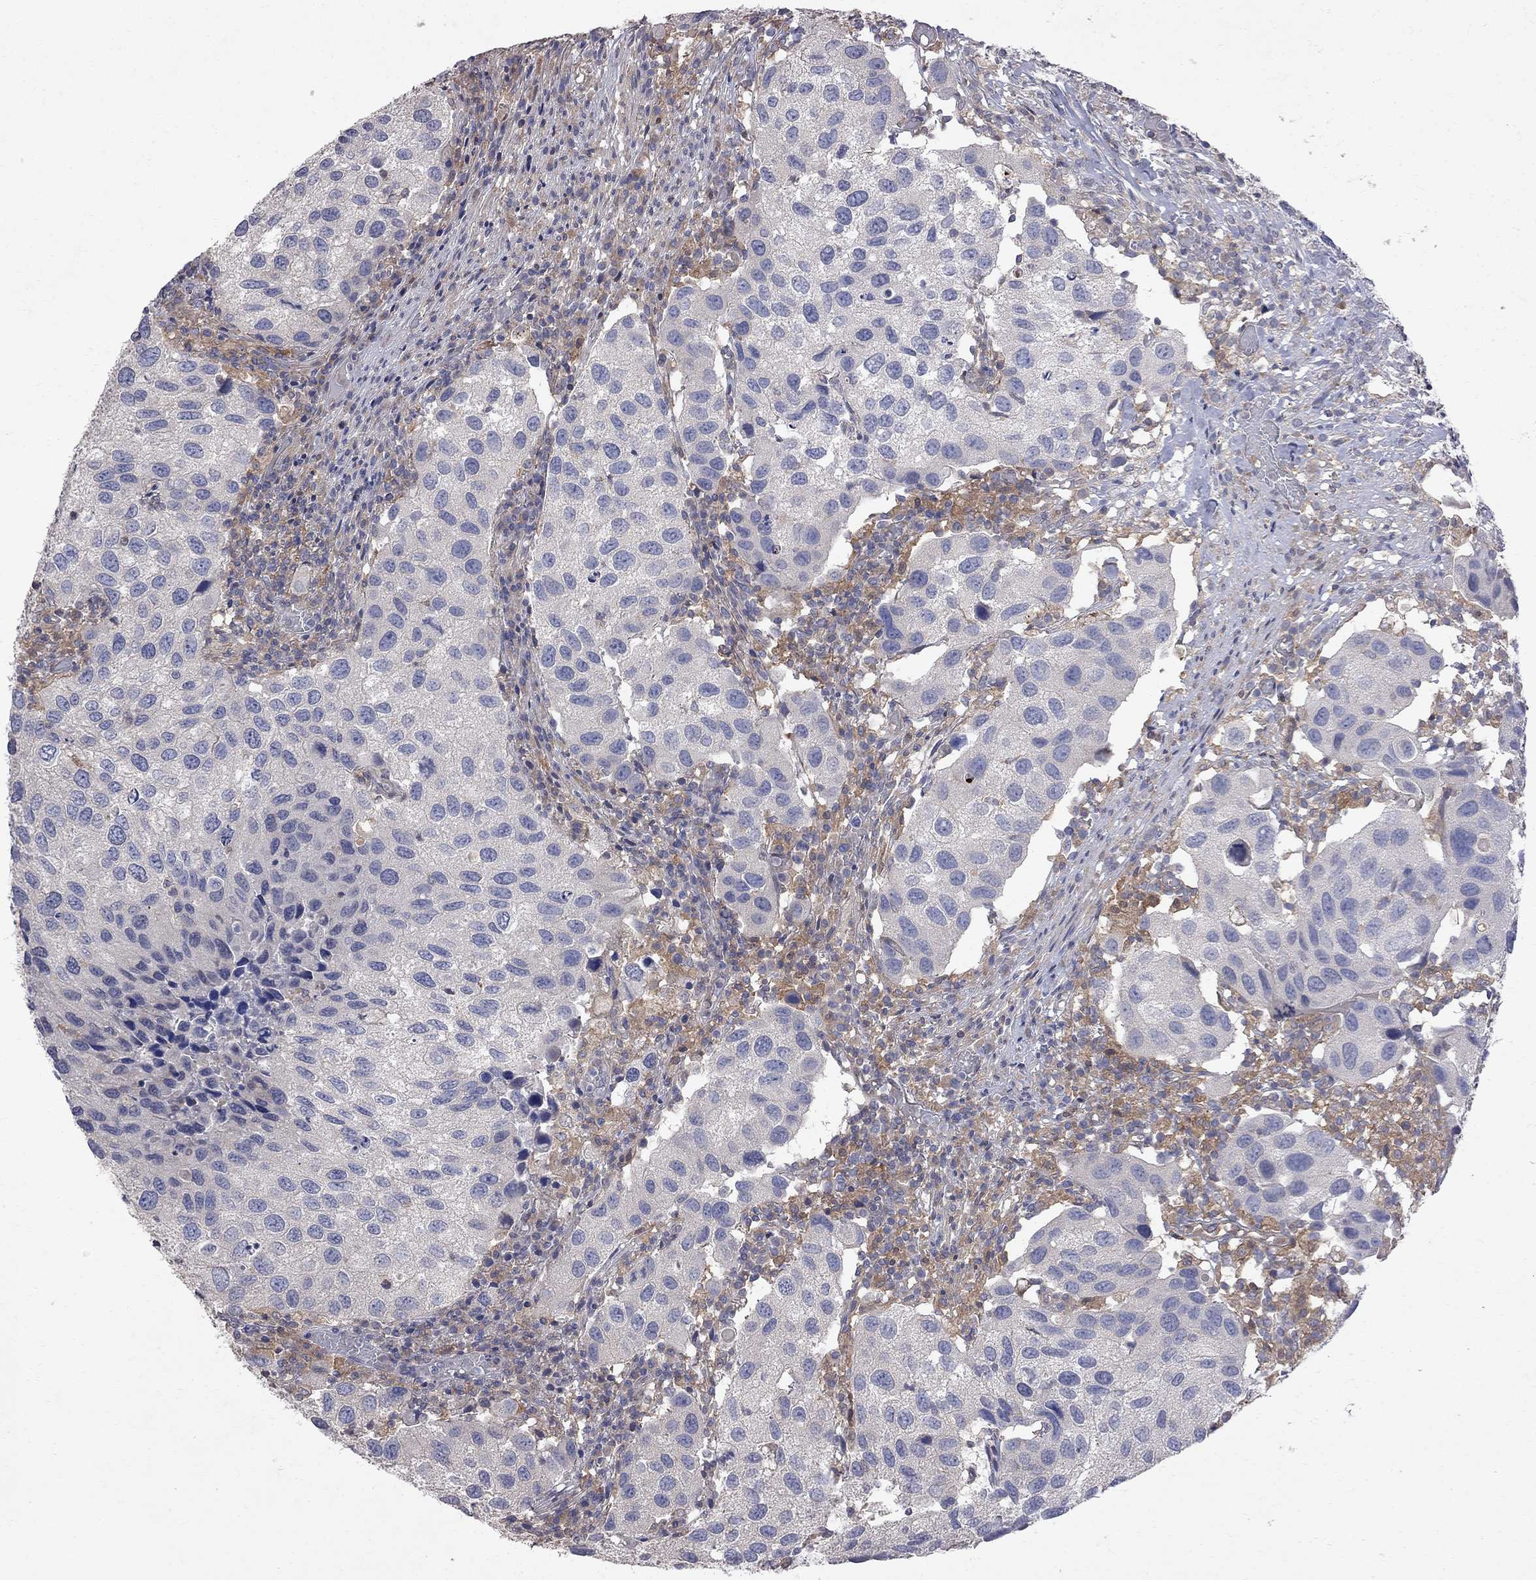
{"staining": {"intensity": "negative", "quantity": "none", "location": "none"}, "tissue": "urothelial cancer", "cell_type": "Tumor cells", "image_type": "cancer", "snomed": [{"axis": "morphology", "description": "Urothelial carcinoma, High grade"}, {"axis": "topography", "description": "Urinary bladder"}], "caption": "A micrograph of urothelial cancer stained for a protein shows no brown staining in tumor cells.", "gene": "ABI3", "patient": {"sex": "male", "age": 79}}